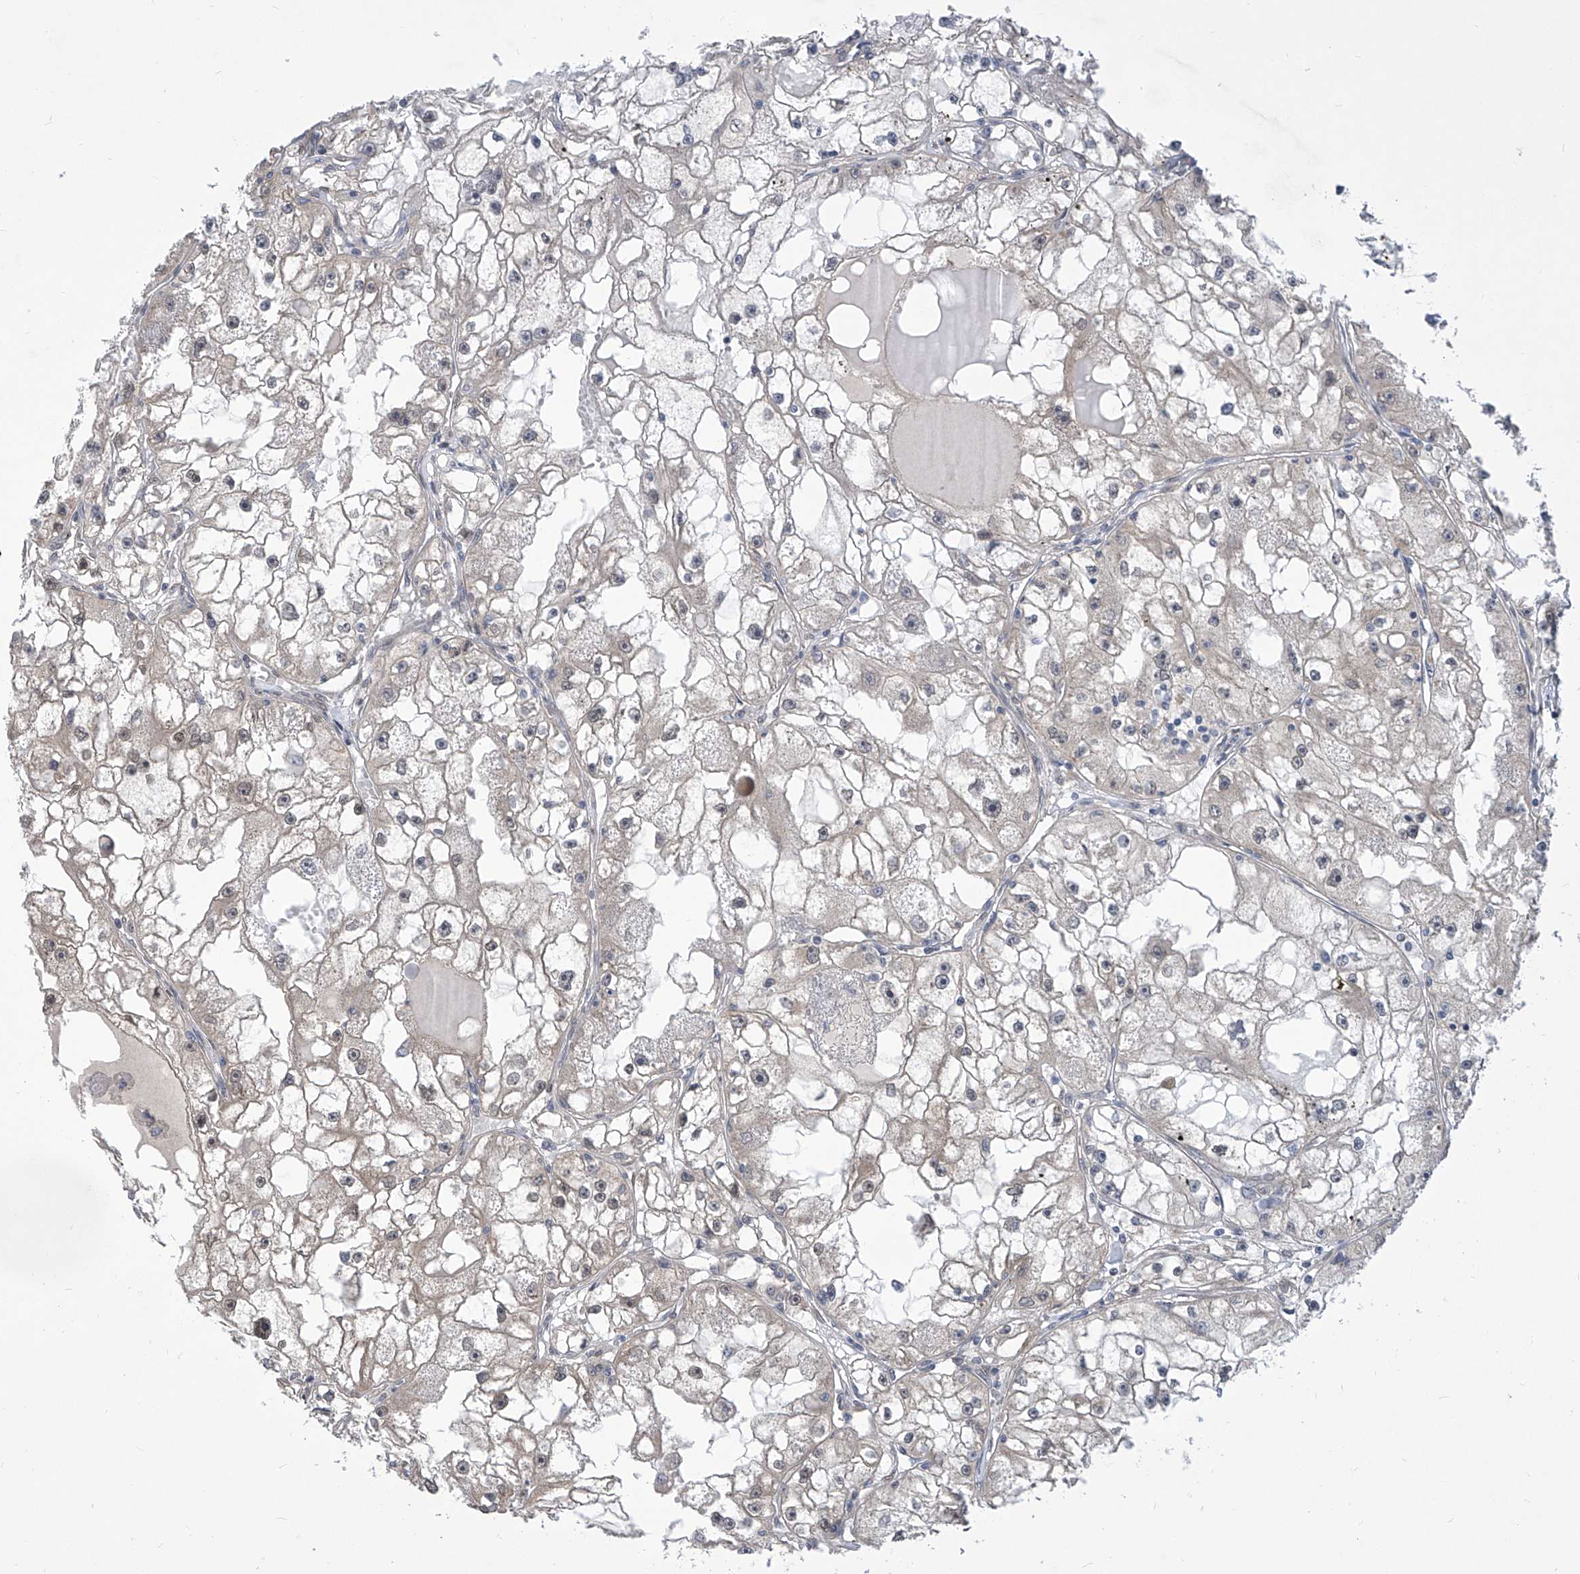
{"staining": {"intensity": "weak", "quantity": "<25%", "location": "nuclear"}, "tissue": "renal cancer", "cell_type": "Tumor cells", "image_type": "cancer", "snomed": [{"axis": "morphology", "description": "Adenocarcinoma, NOS"}, {"axis": "topography", "description": "Kidney"}], "caption": "This image is of renal adenocarcinoma stained with immunohistochemistry to label a protein in brown with the nuclei are counter-stained blue. There is no staining in tumor cells.", "gene": "CETN2", "patient": {"sex": "male", "age": 56}}